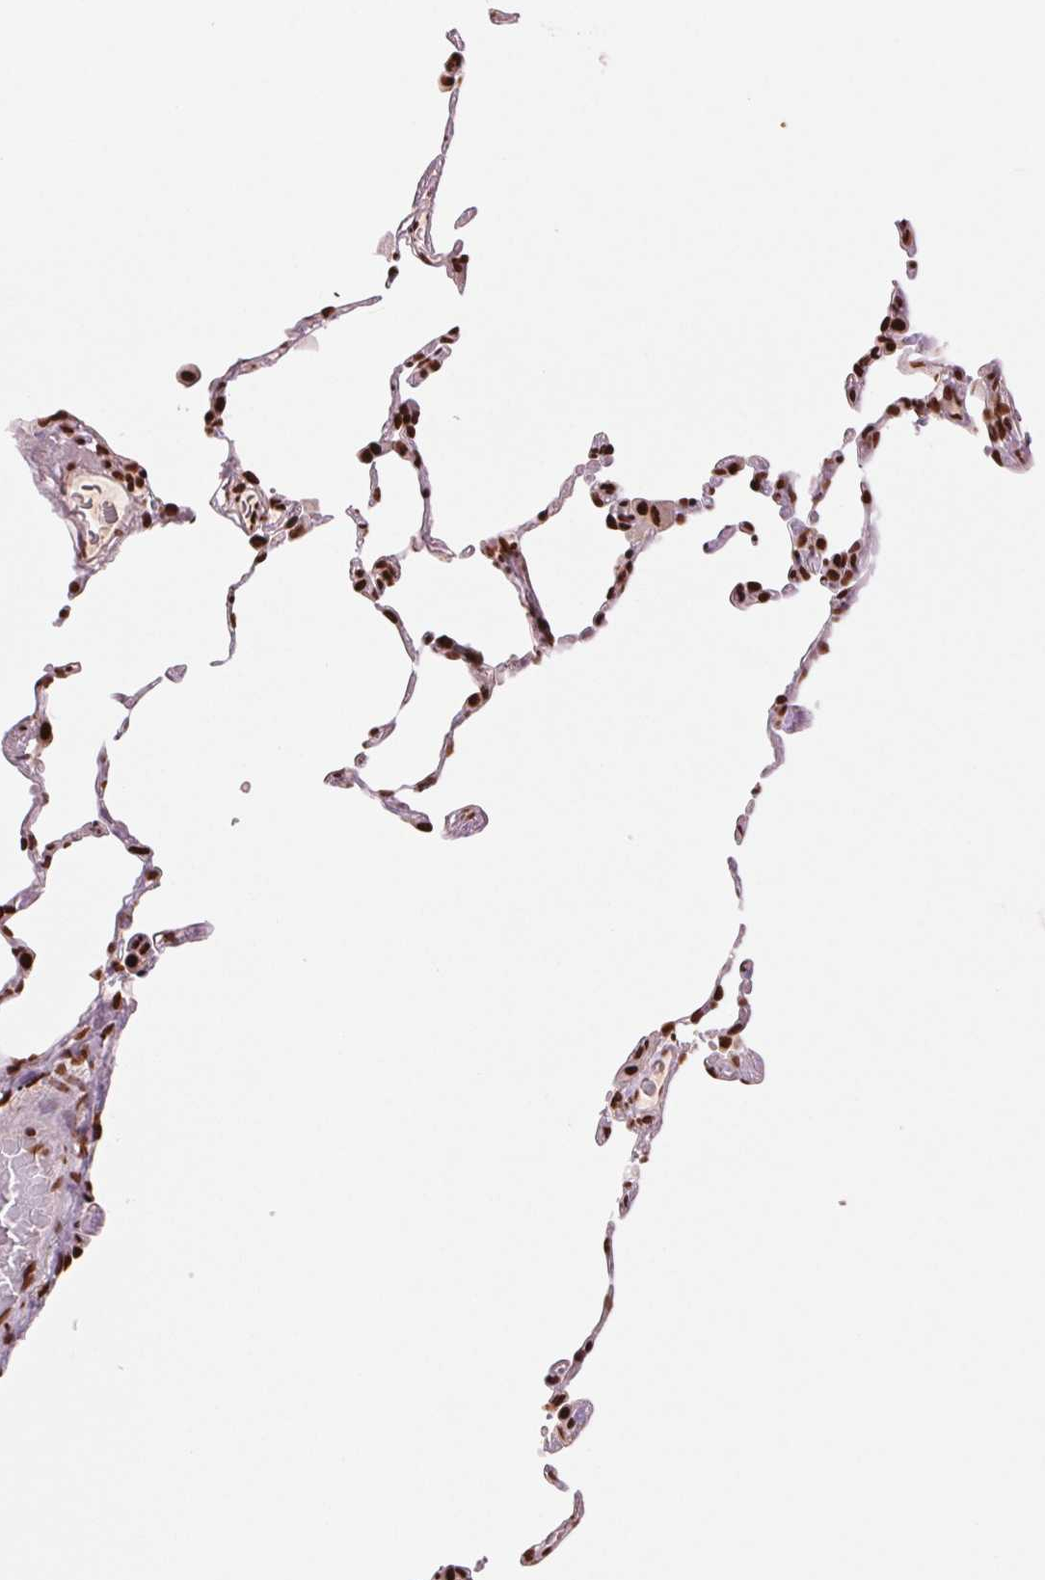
{"staining": {"intensity": "strong", "quantity": "25%-75%", "location": "nuclear"}, "tissue": "lung", "cell_type": "Alveolar cells", "image_type": "normal", "snomed": [{"axis": "morphology", "description": "Normal tissue, NOS"}, {"axis": "topography", "description": "Lung"}], "caption": "Lung was stained to show a protein in brown. There is high levels of strong nuclear staining in about 25%-75% of alveolar cells. Using DAB (brown) and hematoxylin (blue) stains, captured at high magnification using brightfield microscopy.", "gene": "TTLL9", "patient": {"sex": "female", "age": 57}}